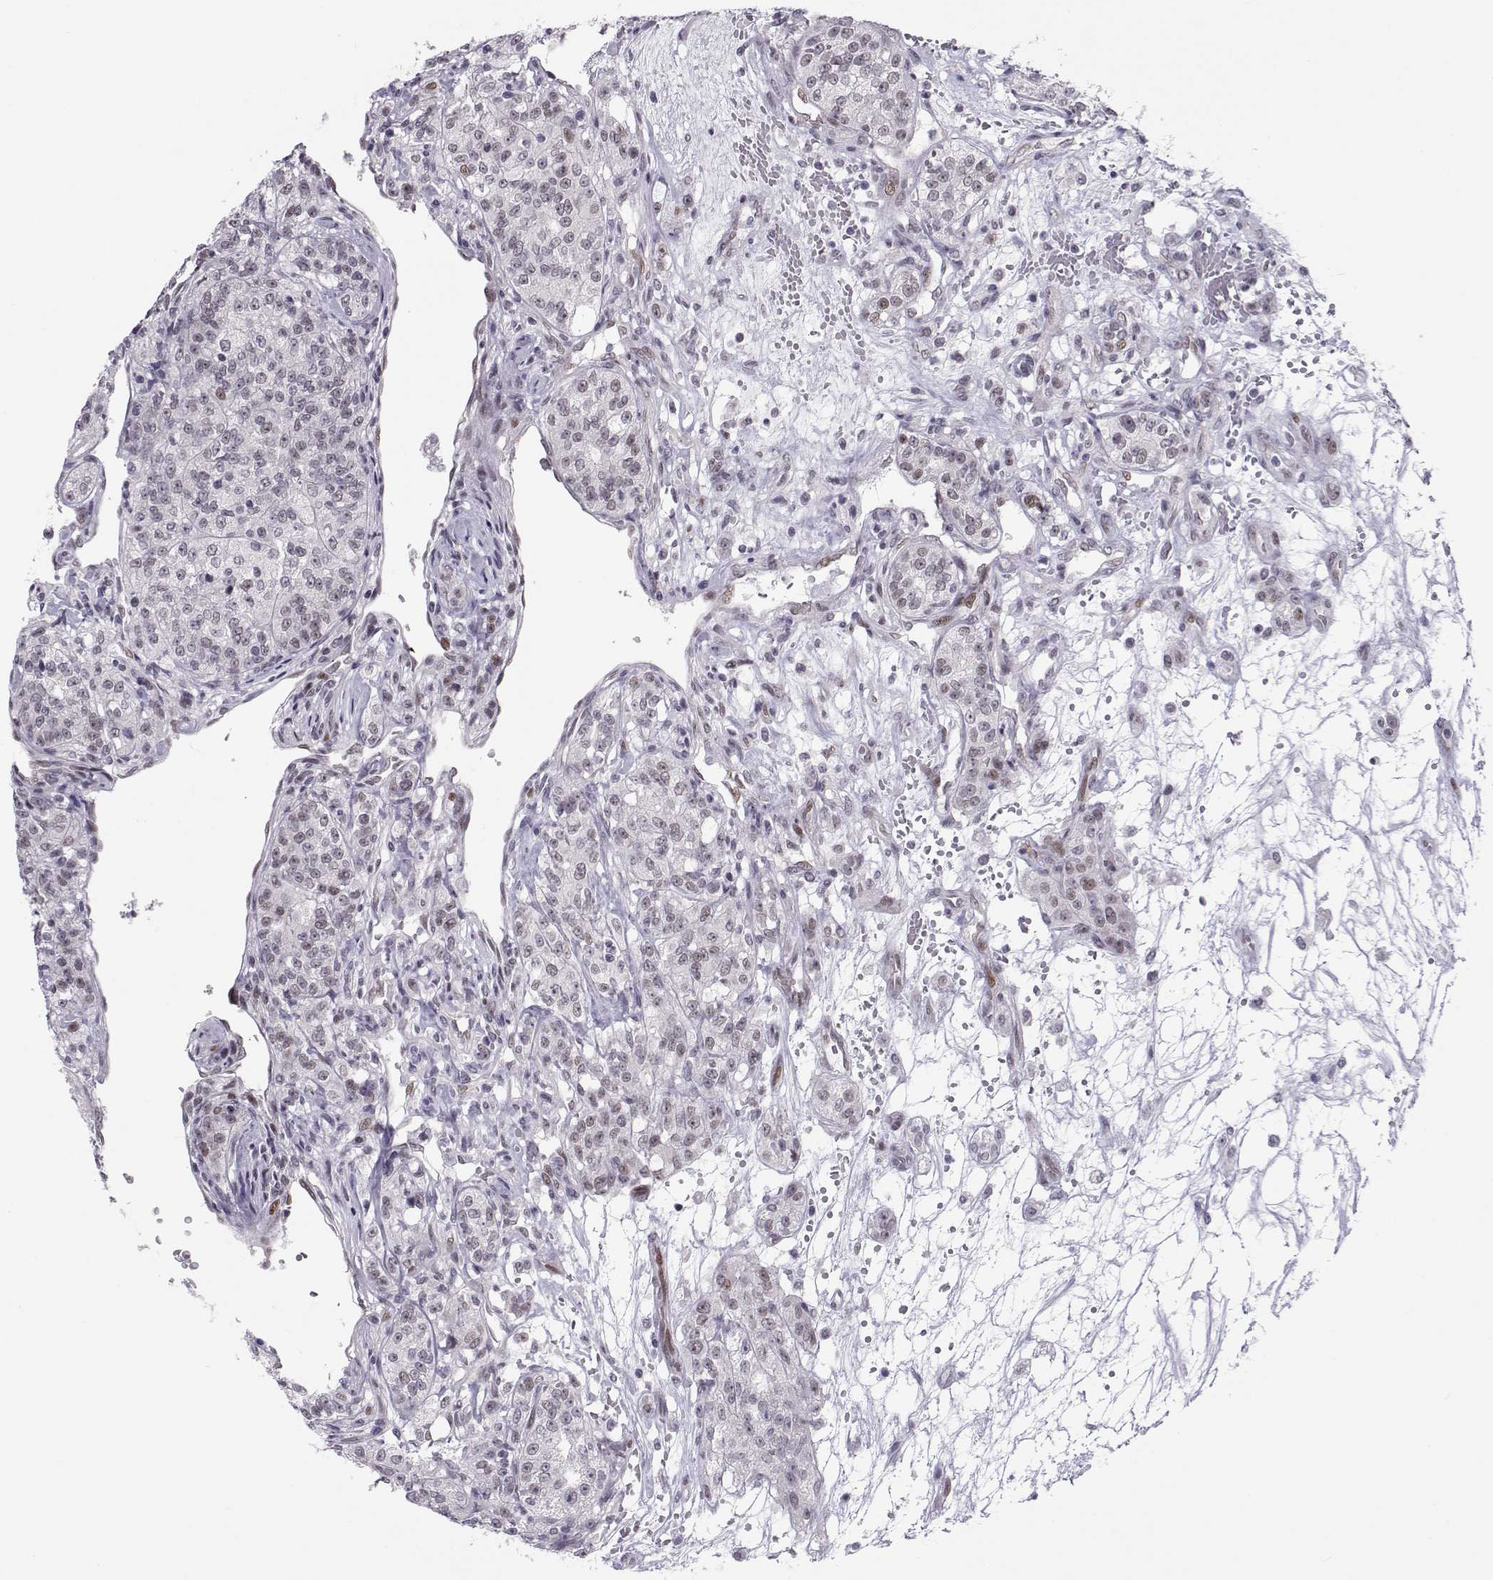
{"staining": {"intensity": "negative", "quantity": "none", "location": "none"}, "tissue": "renal cancer", "cell_type": "Tumor cells", "image_type": "cancer", "snomed": [{"axis": "morphology", "description": "Adenocarcinoma, NOS"}, {"axis": "topography", "description": "Kidney"}], "caption": "Immunohistochemical staining of renal adenocarcinoma displays no significant positivity in tumor cells.", "gene": "SIX6", "patient": {"sex": "female", "age": 63}}